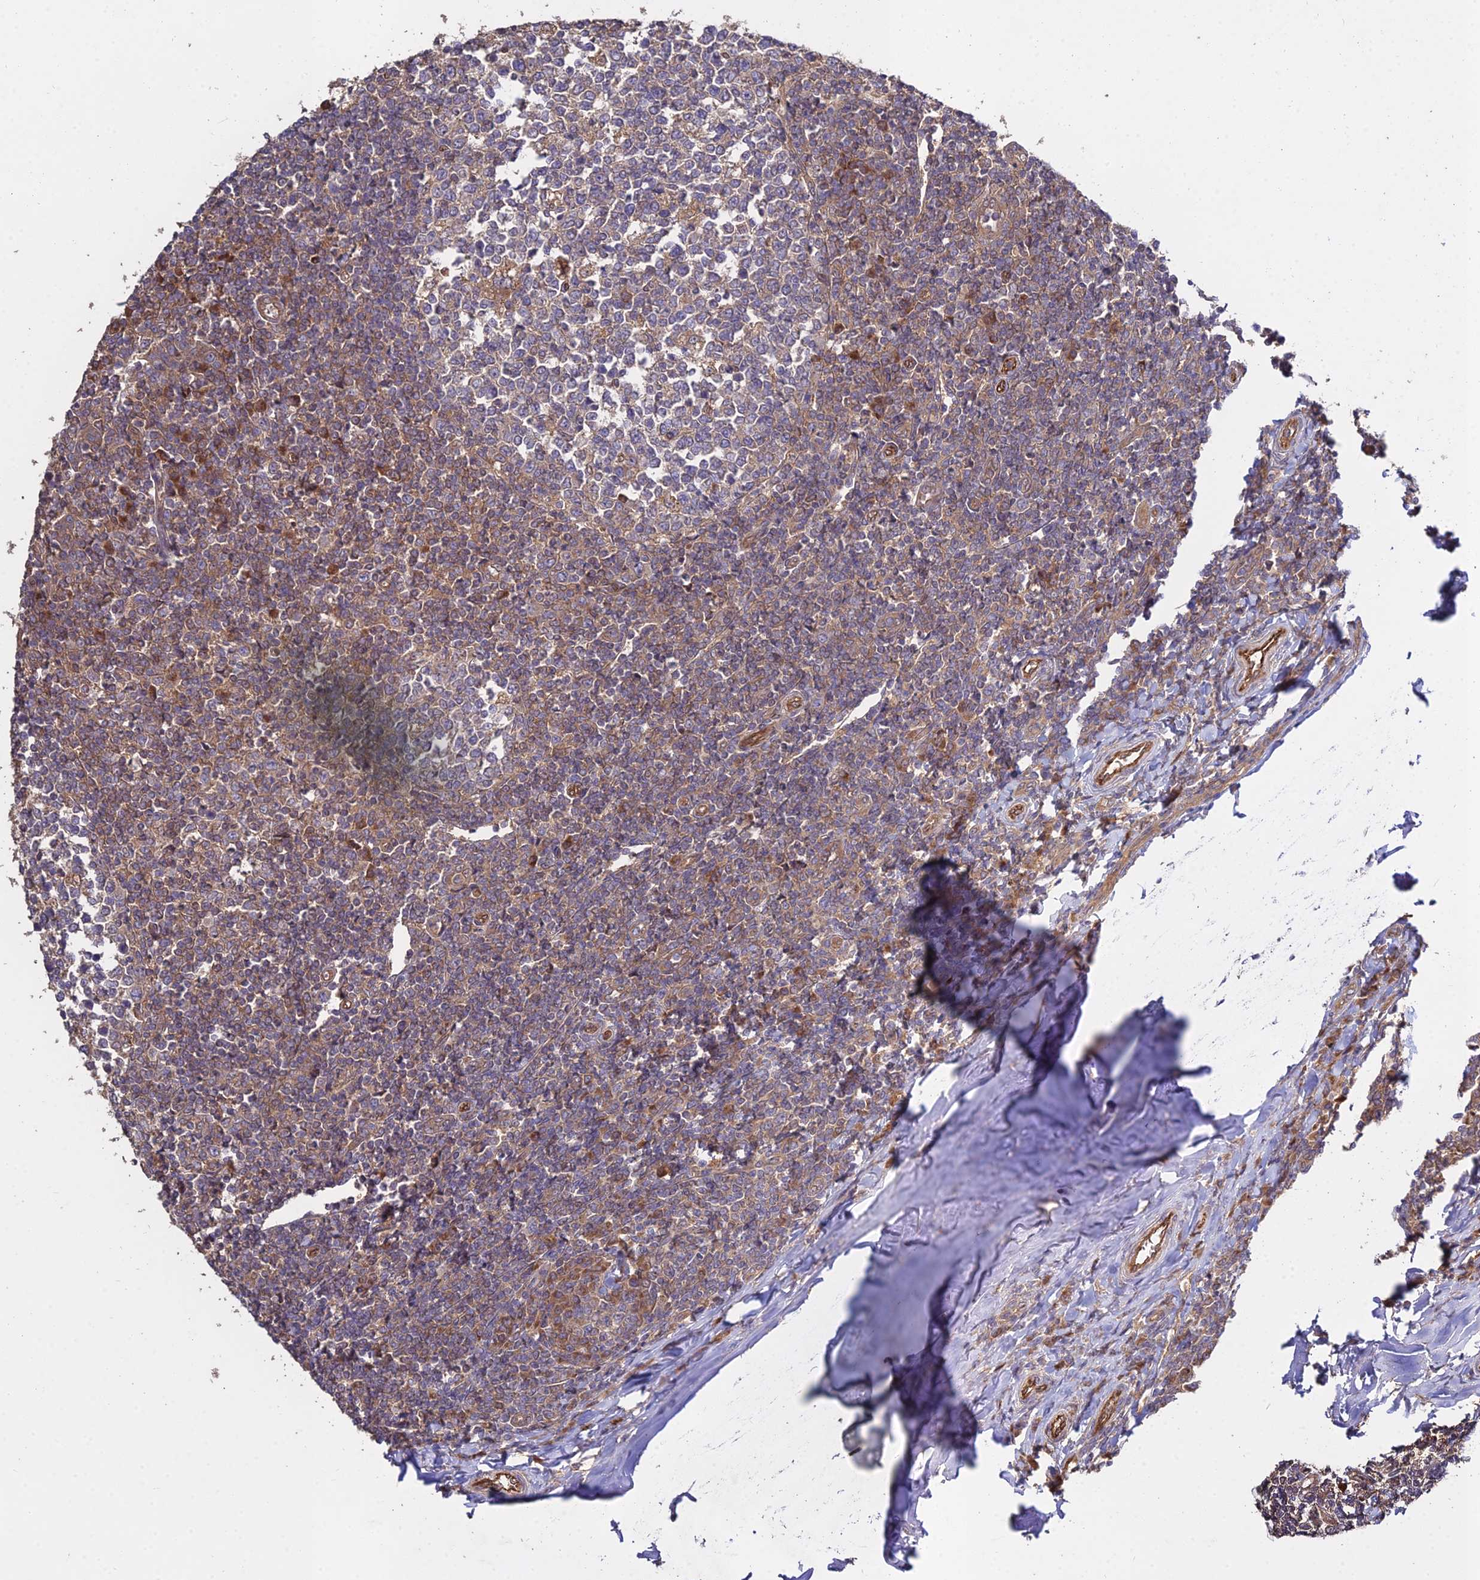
{"staining": {"intensity": "moderate", "quantity": "25%-75%", "location": "cytoplasmic/membranous"}, "tissue": "tonsil", "cell_type": "Germinal center cells", "image_type": "normal", "snomed": [{"axis": "morphology", "description": "Normal tissue, NOS"}, {"axis": "topography", "description": "Tonsil"}], "caption": "IHC micrograph of unremarkable human tonsil stained for a protein (brown), which demonstrates medium levels of moderate cytoplasmic/membranous positivity in about 25%-75% of germinal center cells.", "gene": "GRTP1", "patient": {"sex": "female", "age": 19}}